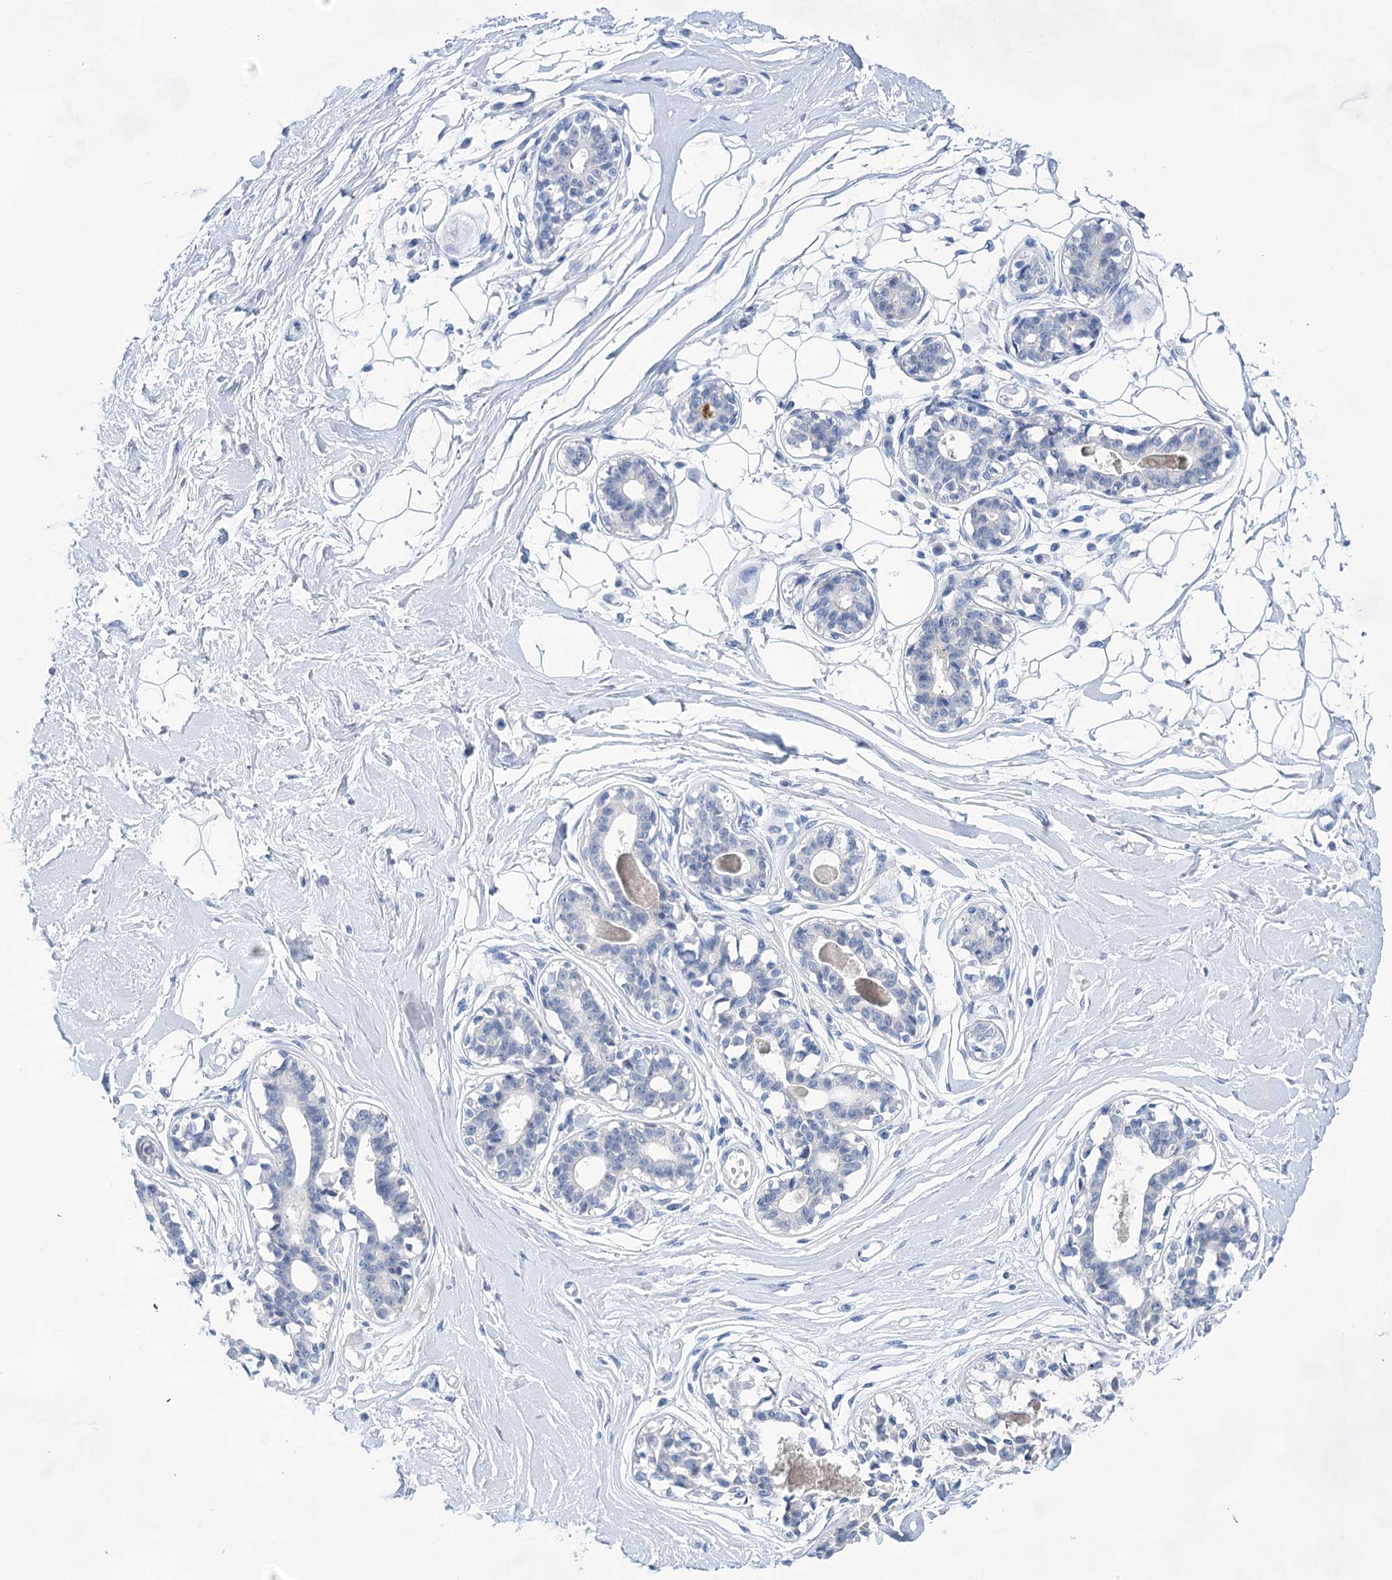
{"staining": {"intensity": "negative", "quantity": "none", "location": "none"}, "tissue": "breast", "cell_type": "Adipocytes", "image_type": "normal", "snomed": [{"axis": "morphology", "description": "Normal tissue, NOS"}, {"axis": "topography", "description": "Breast"}], "caption": "Breast was stained to show a protein in brown. There is no significant staining in adipocytes.", "gene": "LALBA", "patient": {"sex": "female", "age": 45}}